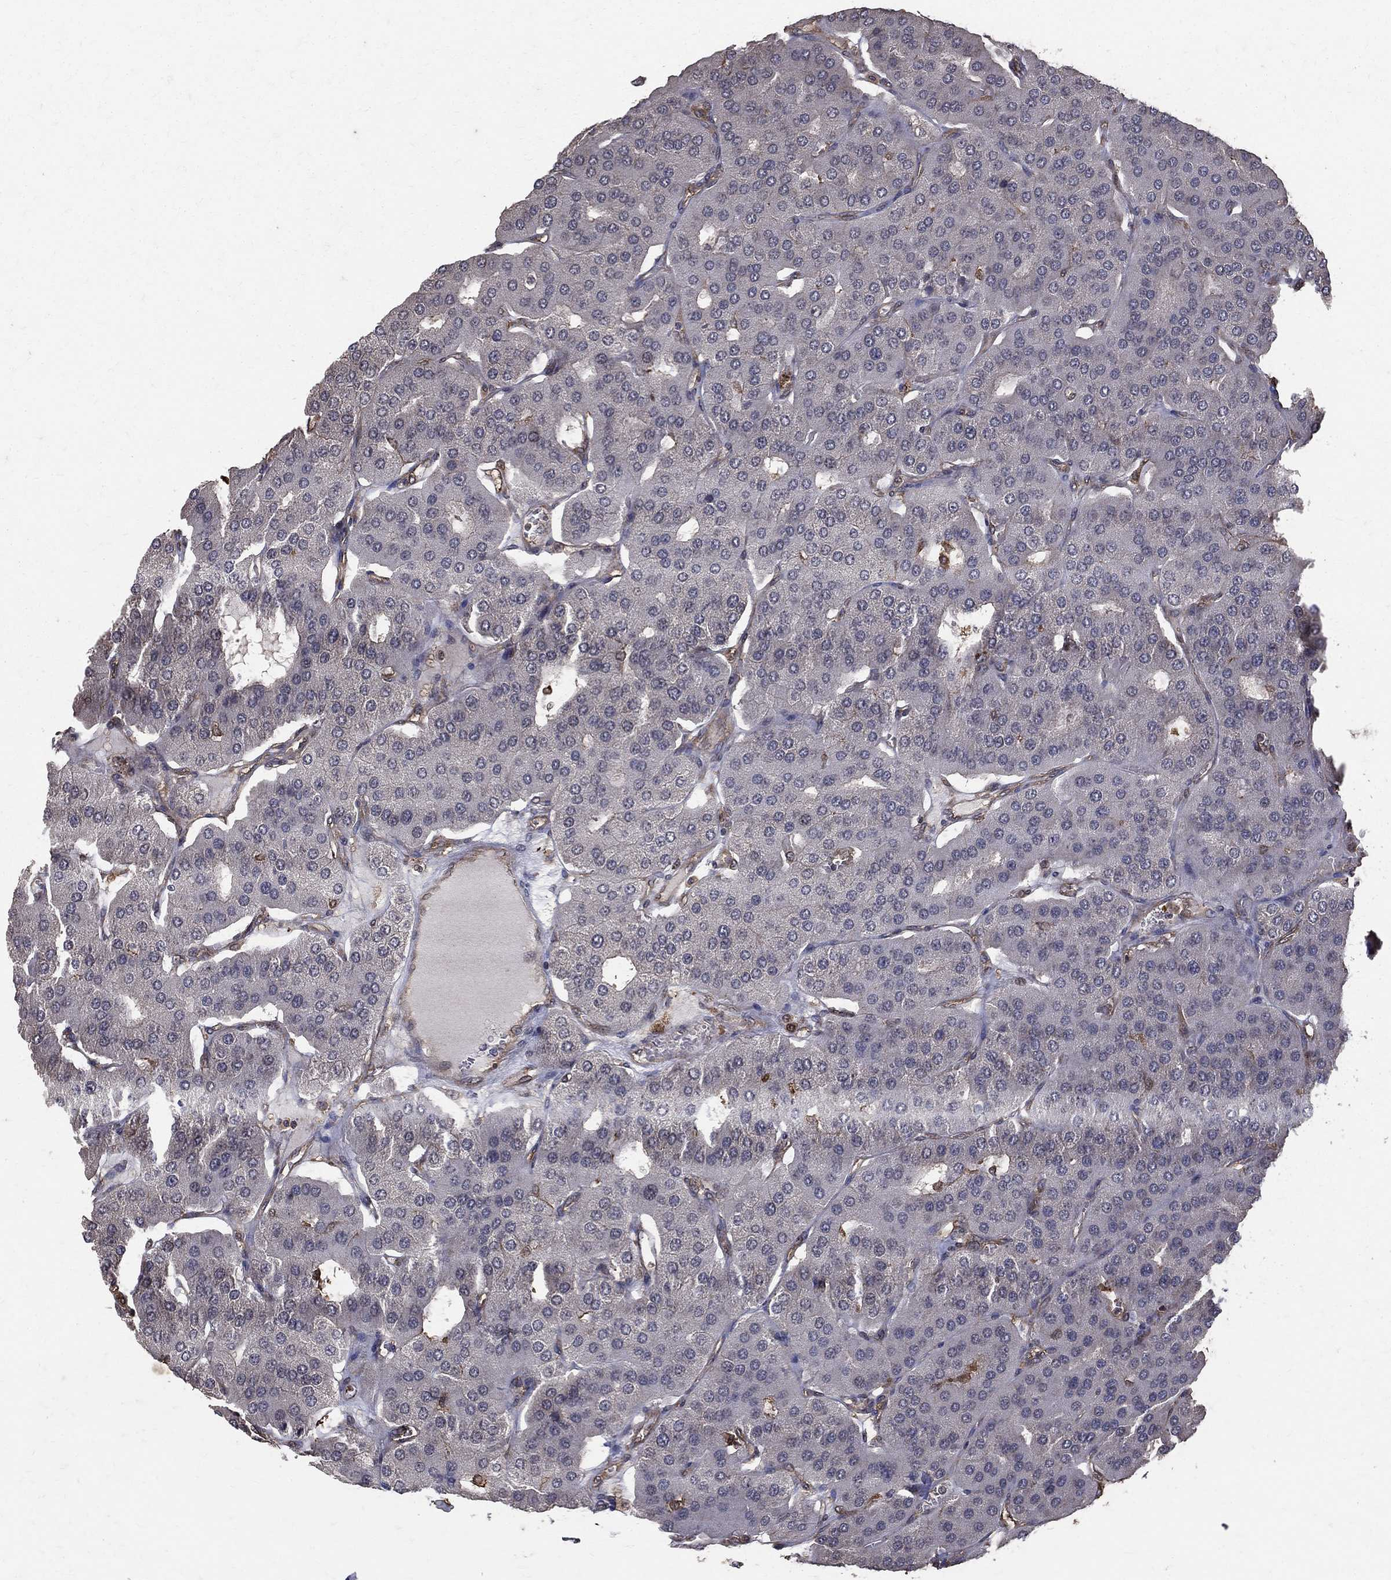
{"staining": {"intensity": "negative", "quantity": "none", "location": "none"}, "tissue": "parathyroid gland", "cell_type": "Glandular cells", "image_type": "normal", "snomed": [{"axis": "morphology", "description": "Normal tissue, NOS"}, {"axis": "morphology", "description": "Adenoma, NOS"}, {"axis": "topography", "description": "Parathyroid gland"}], "caption": "Glandular cells are negative for protein expression in unremarkable human parathyroid gland. (Brightfield microscopy of DAB IHC at high magnification).", "gene": "DPYSL2", "patient": {"sex": "female", "age": 86}}